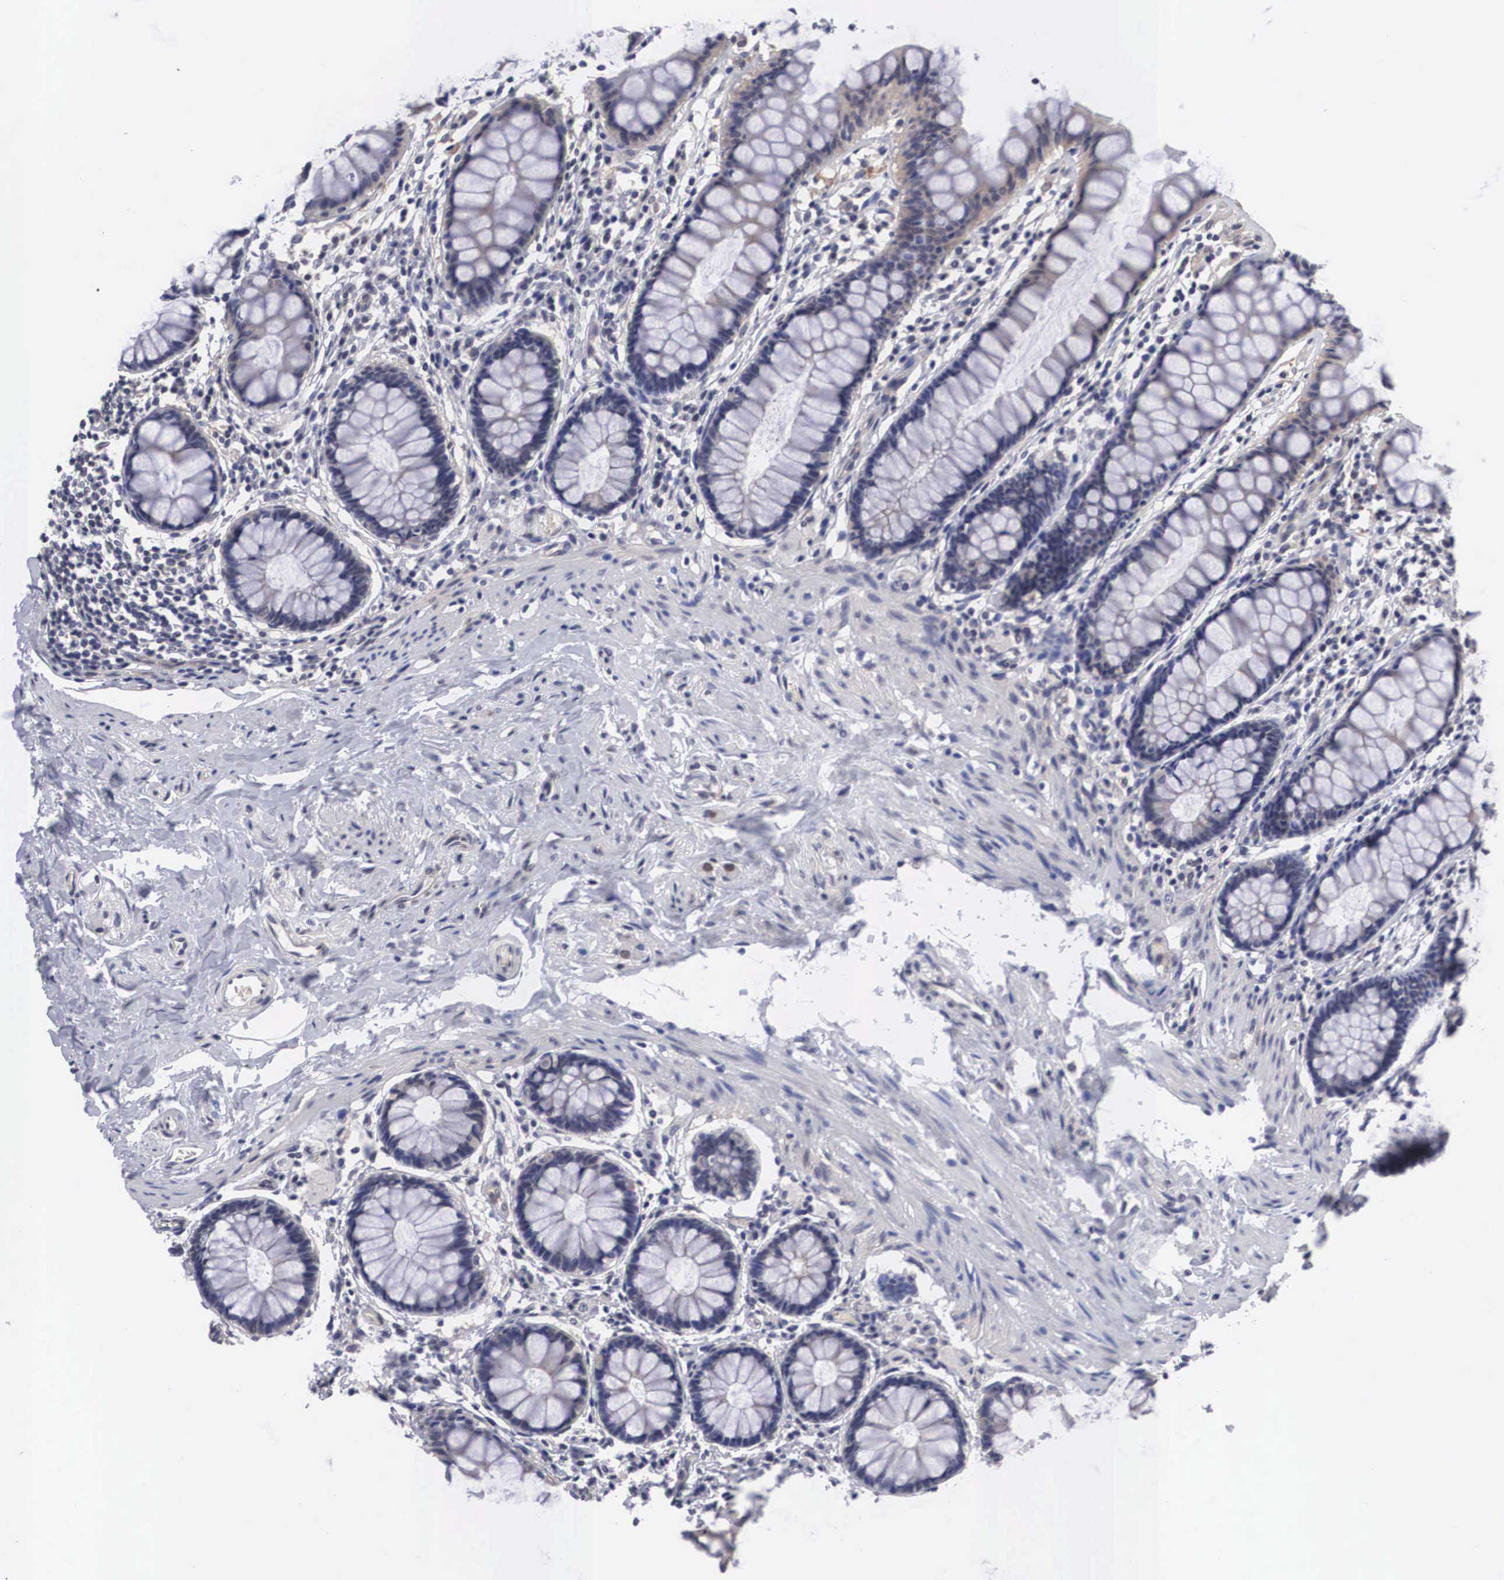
{"staining": {"intensity": "weak", "quantity": "25%-75%", "location": "cytoplasmic/membranous"}, "tissue": "rectum", "cell_type": "Glandular cells", "image_type": "normal", "snomed": [{"axis": "morphology", "description": "Normal tissue, NOS"}, {"axis": "topography", "description": "Rectum"}], "caption": "Glandular cells demonstrate low levels of weak cytoplasmic/membranous expression in approximately 25%-75% of cells in benign rectum.", "gene": "OTX2", "patient": {"sex": "male", "age": 86}}